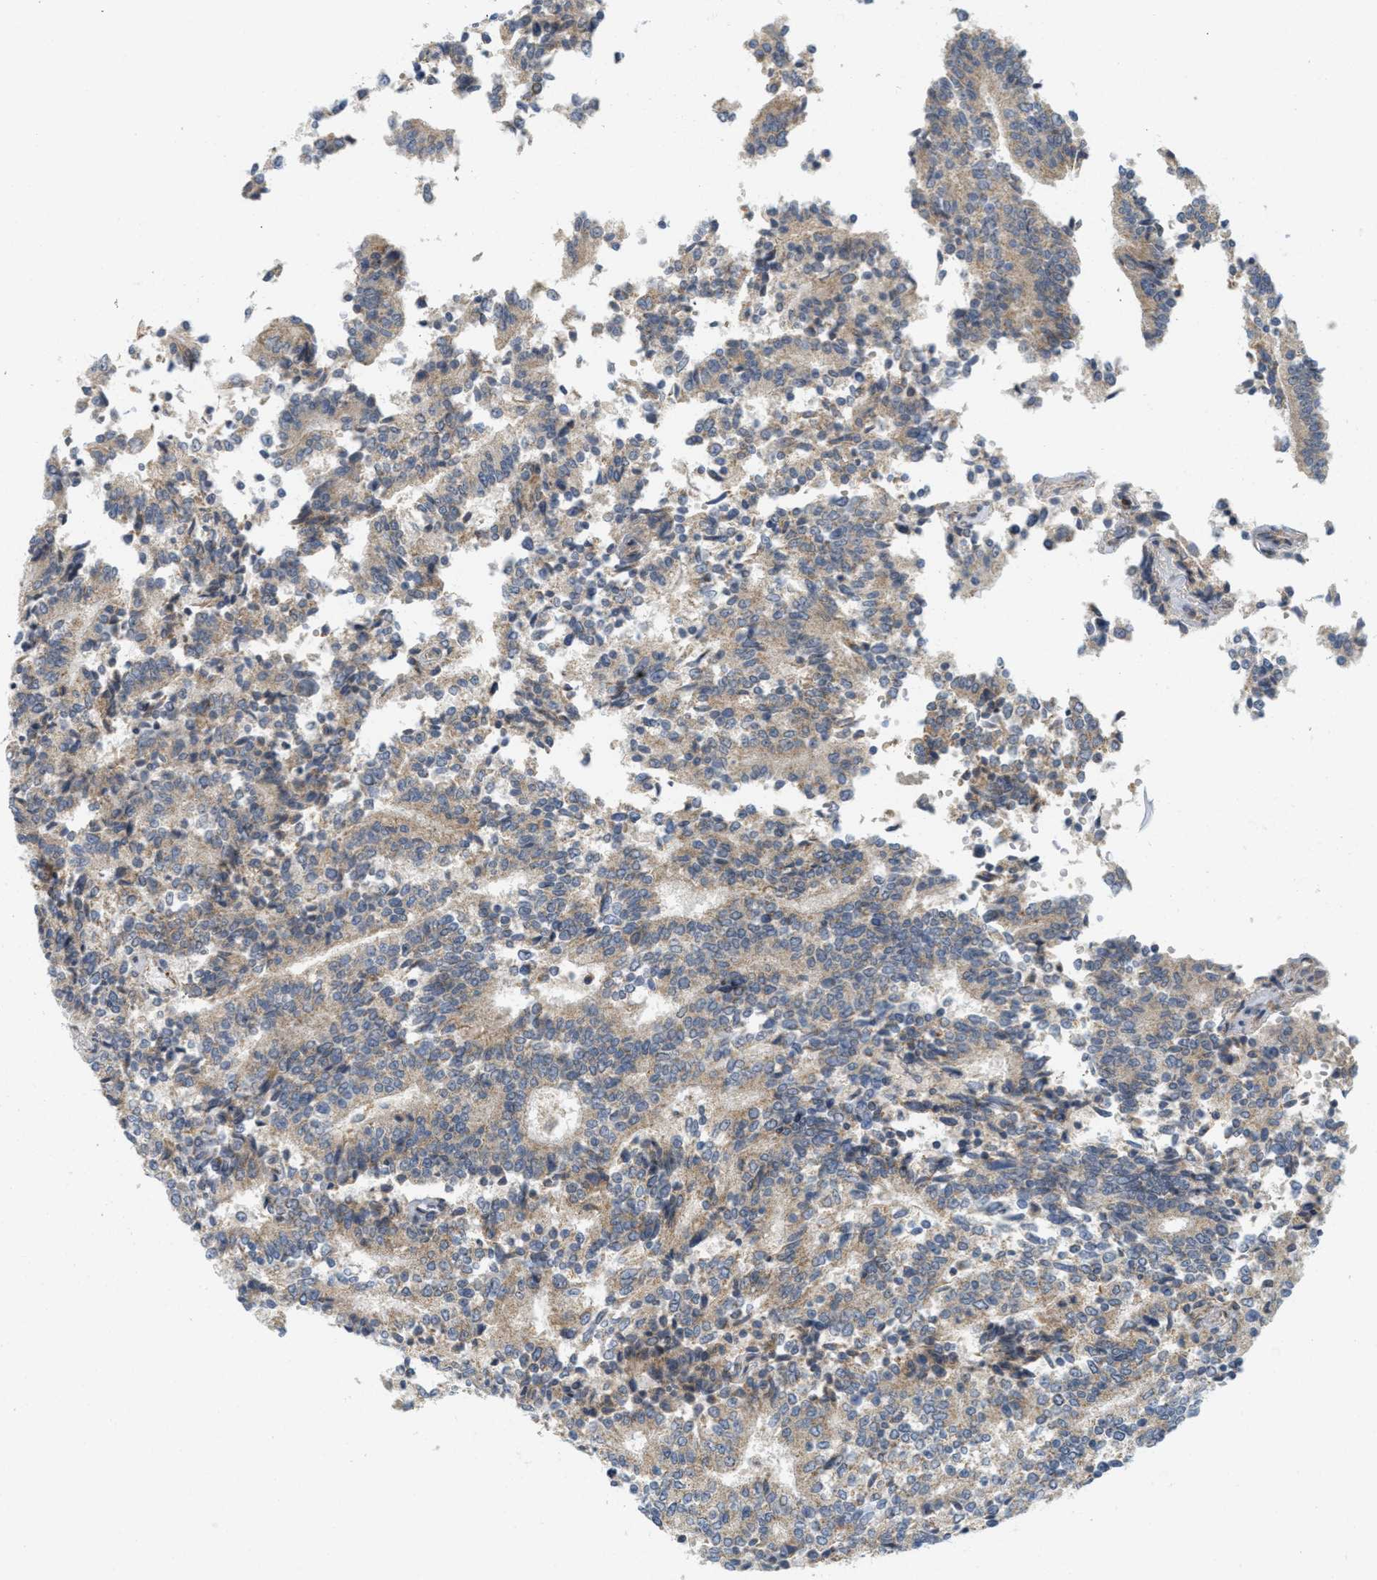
{"staining": {"intensity": "weak", "quantity": ">75%", "location": "cytoplasmic/membranous"}, "tissue": "prostate cancer", "cell_type": "Tumor cells", "image_type": "cancer", "snomed": [{"axis": "morphology", "description": "Normal tissue, NOS"}, {"axis": "morphology", "description": "Adenocarcinoma, High grade"}, {"axis": "topography", "description": "Prostate"}, {"axis": "topography", "description": "Seminal veicle"}], "caption": "Approximately >75% of tumor cells in human prostate cancer (adenocarcinoma (high-grade)) exhibit weak cytoplasmic/membranous protein expression as visualized by brown immunohistochemical staining.", "gene": "PROC", "patient": {"sex": "male", "age": 55}}